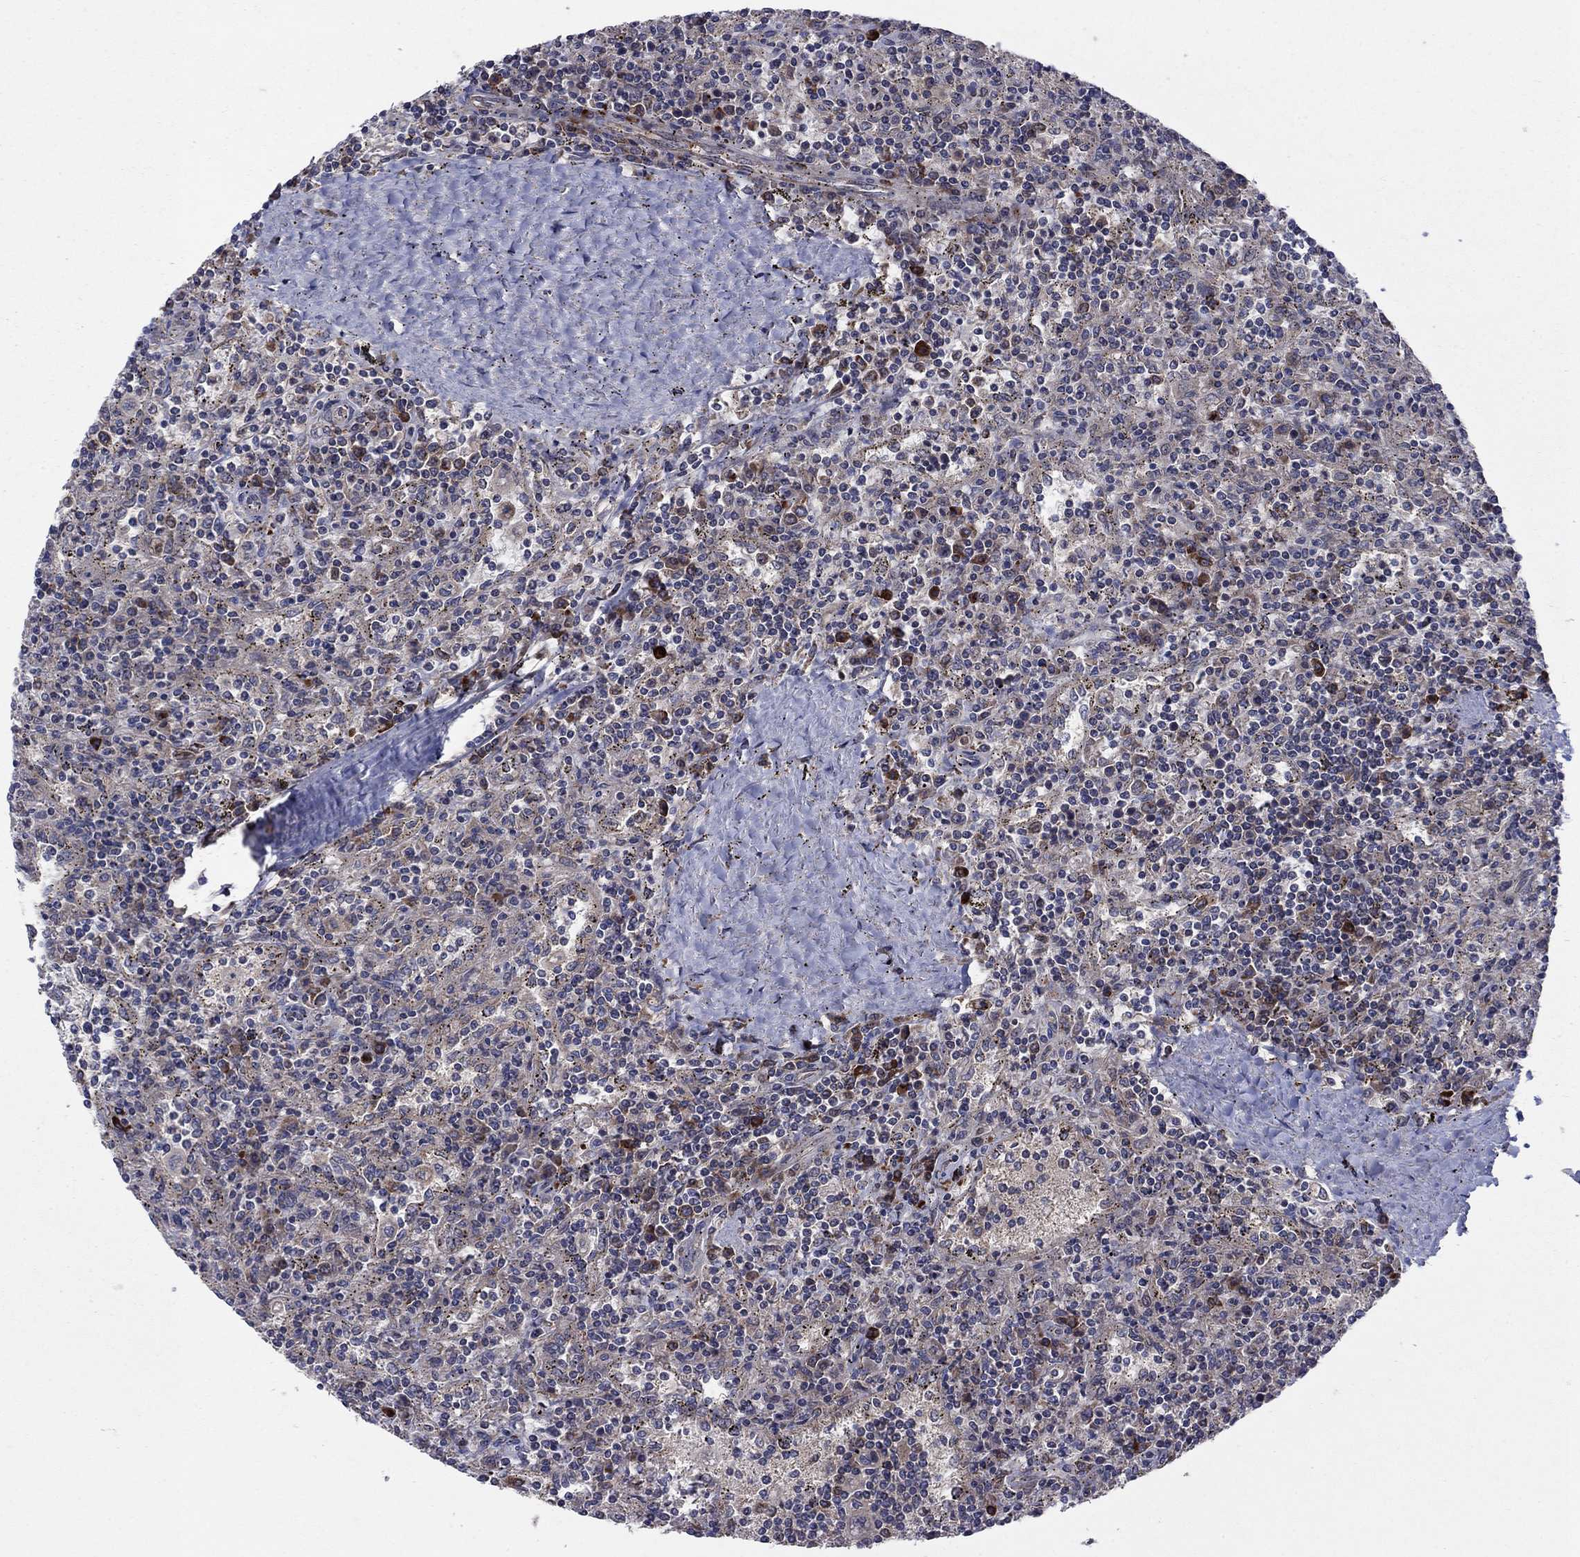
{"staining": {"intensity": "weak", "quantity": "25%-75%", "location": "cytoplasmic/membranous"}, "tissue": "lymphoma", "cell_type": "Tumor cells", "image_type": "cancer", "snomed": [{"axis": "morphology", "description": "Malignant lymphoma, non-Hodgkin's type, Low grade"}, {"axis": "topography", "description": "Spleen"}], "caption": "IHC of lymphoma displays low levels of weak cytoplasmic/membranous staining in about 25%-75% of tumor cells. (DAB (3,3'-diaminobenzidine) IHC, brown staining for protein, blue staining for nuclei).", "gene": "MEA1", "patient": {"sex": "male", "age": 62}}